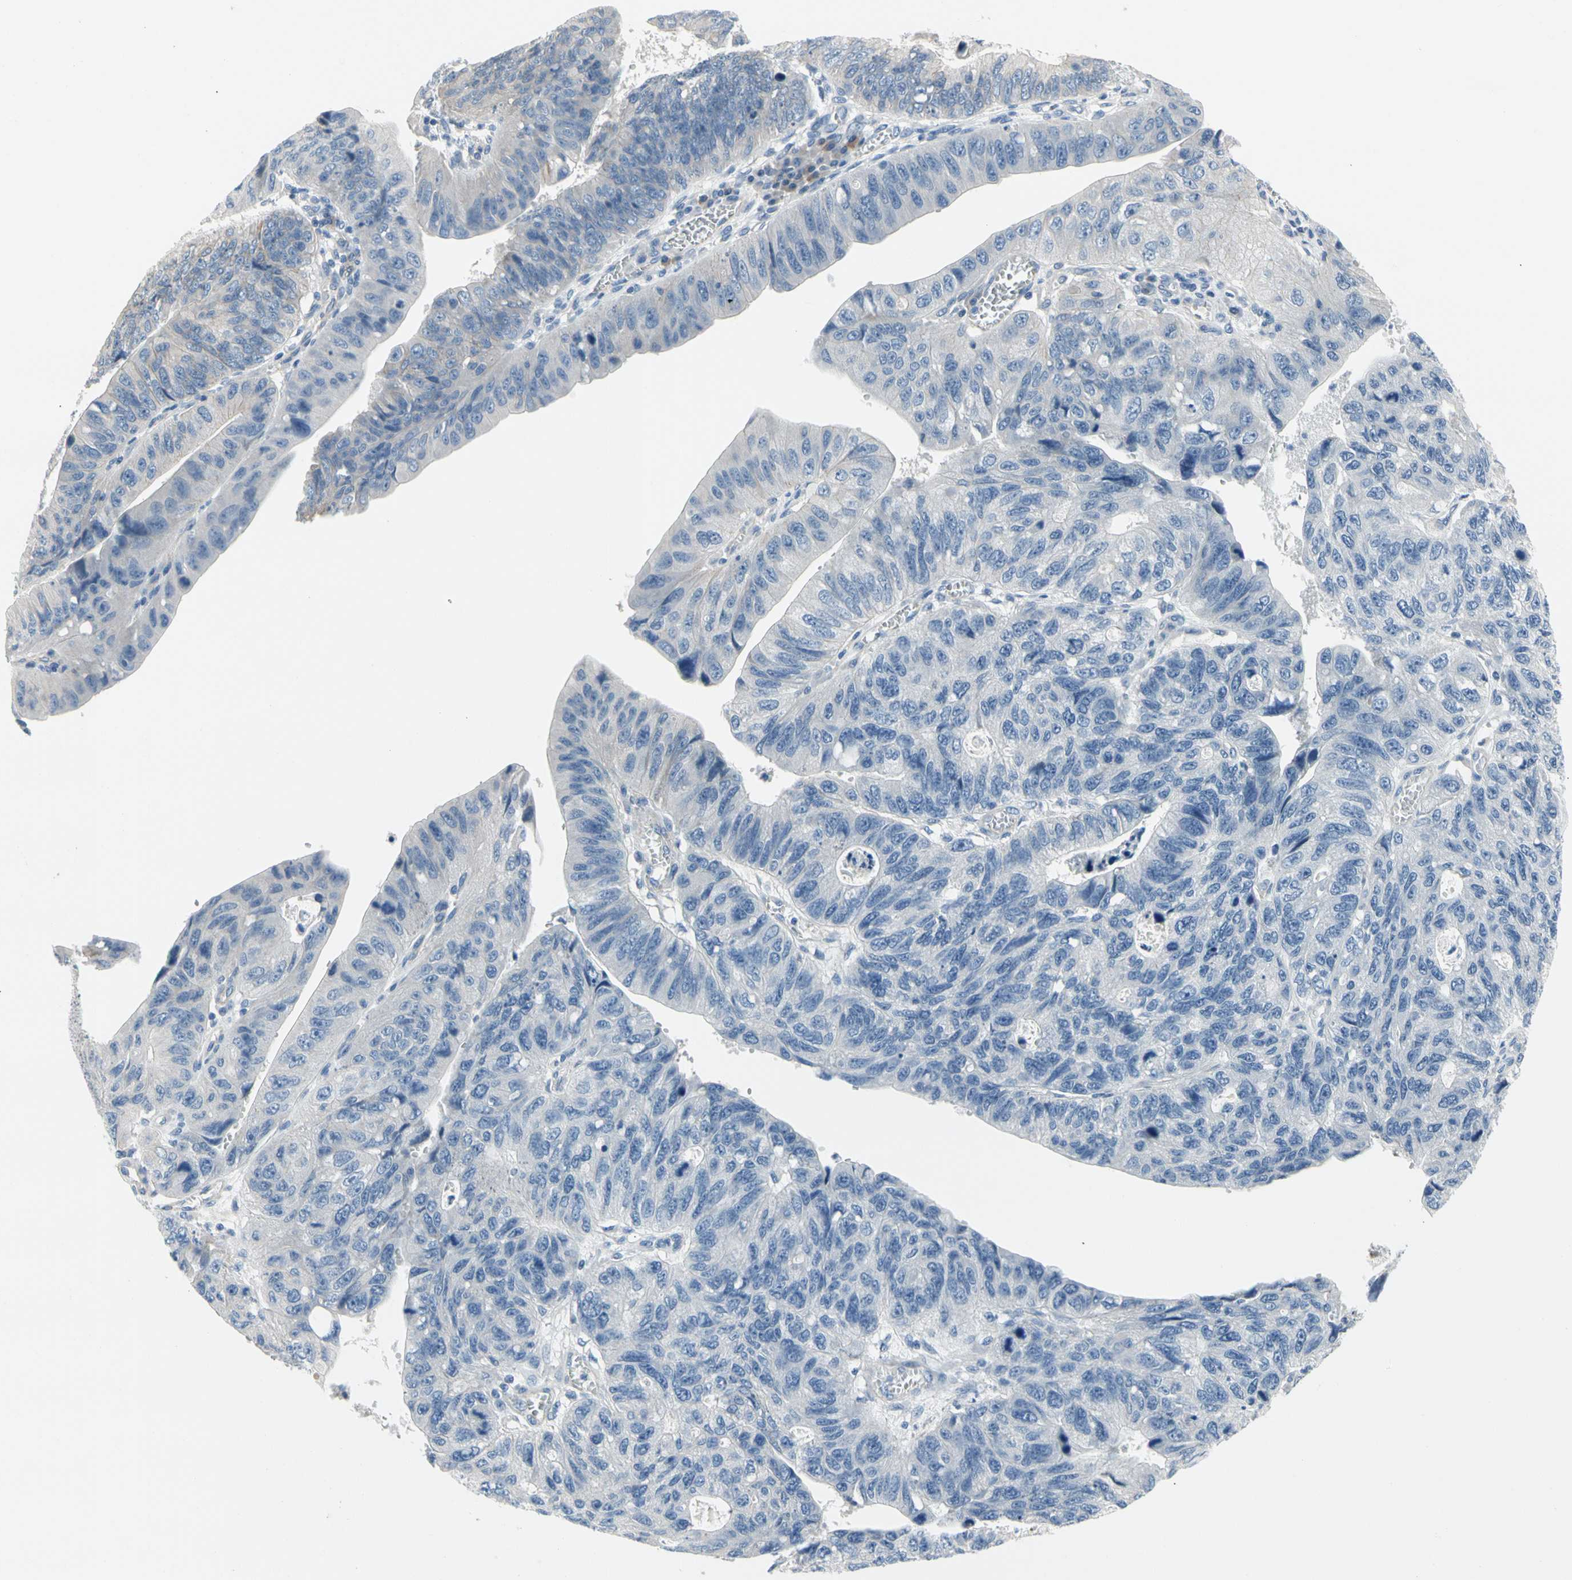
{"staining": {"intensity": "negative", "quantity": "none", "location": "none"}, "tissue": "stomach cancer", "cell_type": "Tumor cells", "image_type": "cancer", "snomed": [{"axis": "morphology", "description": "Adenocarcinoma, NOS"}, {"axis": "topography", "description": "Stomach"}], "caption": "A histopathology image of adenocarcinoma (stomach) stained for a protein displays no brown staining in tumor cells.", "gene": "LGR6", "patient": {"sex": "male", "age": 59}}